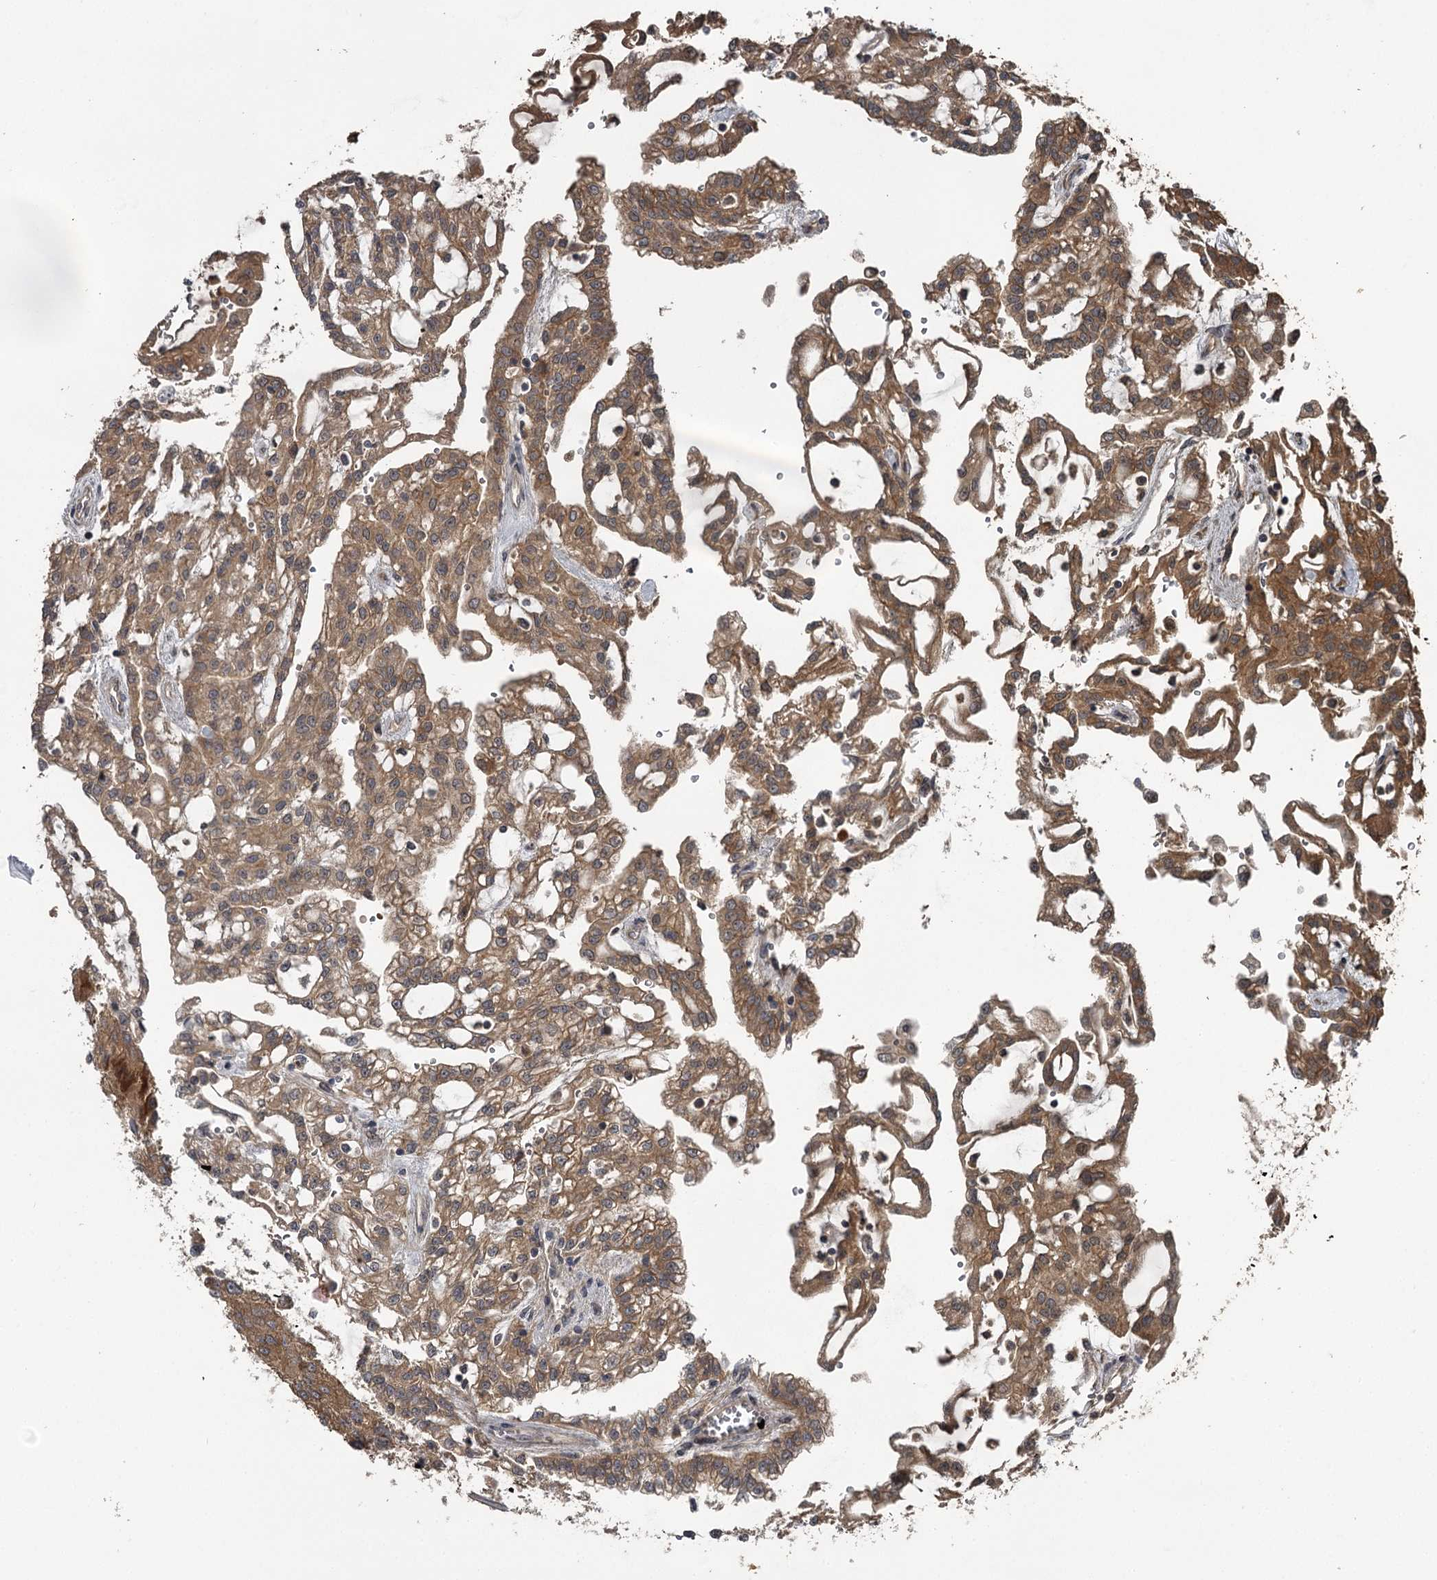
{"staining": {"intensity": "moderate", "quantity": ">75%", "location": "cytoplasmic/membranous"}, "tissue": "renal cancer", "cell_type": "Tumor cells", "image_type": "cancer", "snomed": [{"axis": "morphology", "description": "Adenocarcinoma, NOS"}, {"axis": "topography", "description": "Kidney"}], "caption": "Immunohistochemical staining of renal cancer (adenocarcinoma) shows moderate cytoplasmic/membranous protein positivity in about >75% of tumor cells.", "gene": "RAB21", "patient": {"sex": "male", "age": 63}}